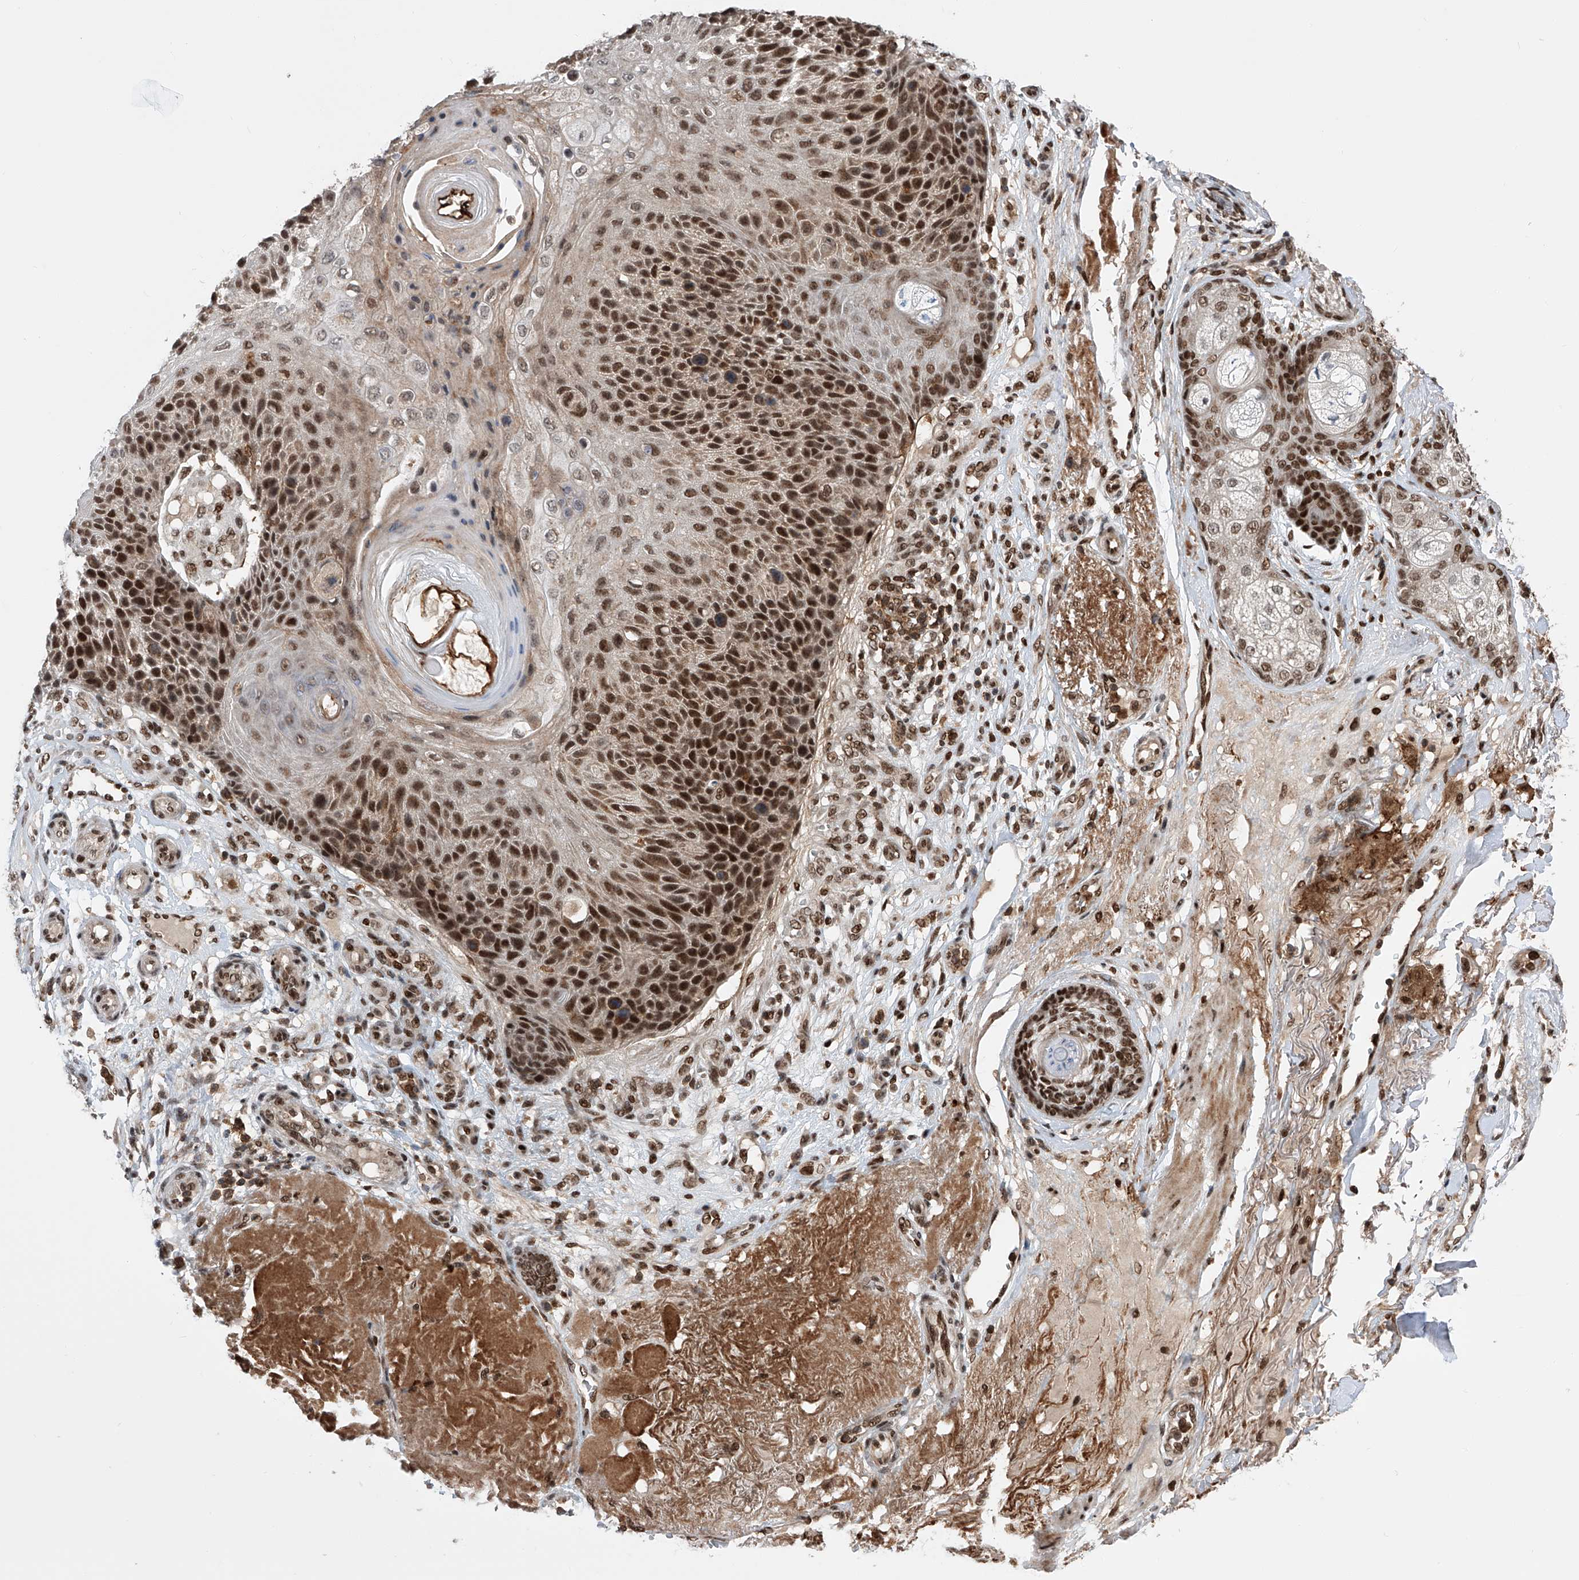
{"staining": {"intensity": "strong", "quantity": ">75%", "location": "nuclear"}, "tissue": "skin cancer", "cell_type": "Tumor cells", "image_type": "cancer", "snomed": [{"axis": "morphology", "description": "Squamous cell carcinoma, NOS"}, {"axis": "topography", "description": "Skin"}], "caption": "IHC micrograph of neoplastic tissue: human skin cancer stained using IHC exhibits high levels of strong protein expression localized specifically in the nuclear of tumor cells, appearing as a nuclear brown color.", "gene": "ZNF280D", "patient": {"sex": "female", "age": 88}}